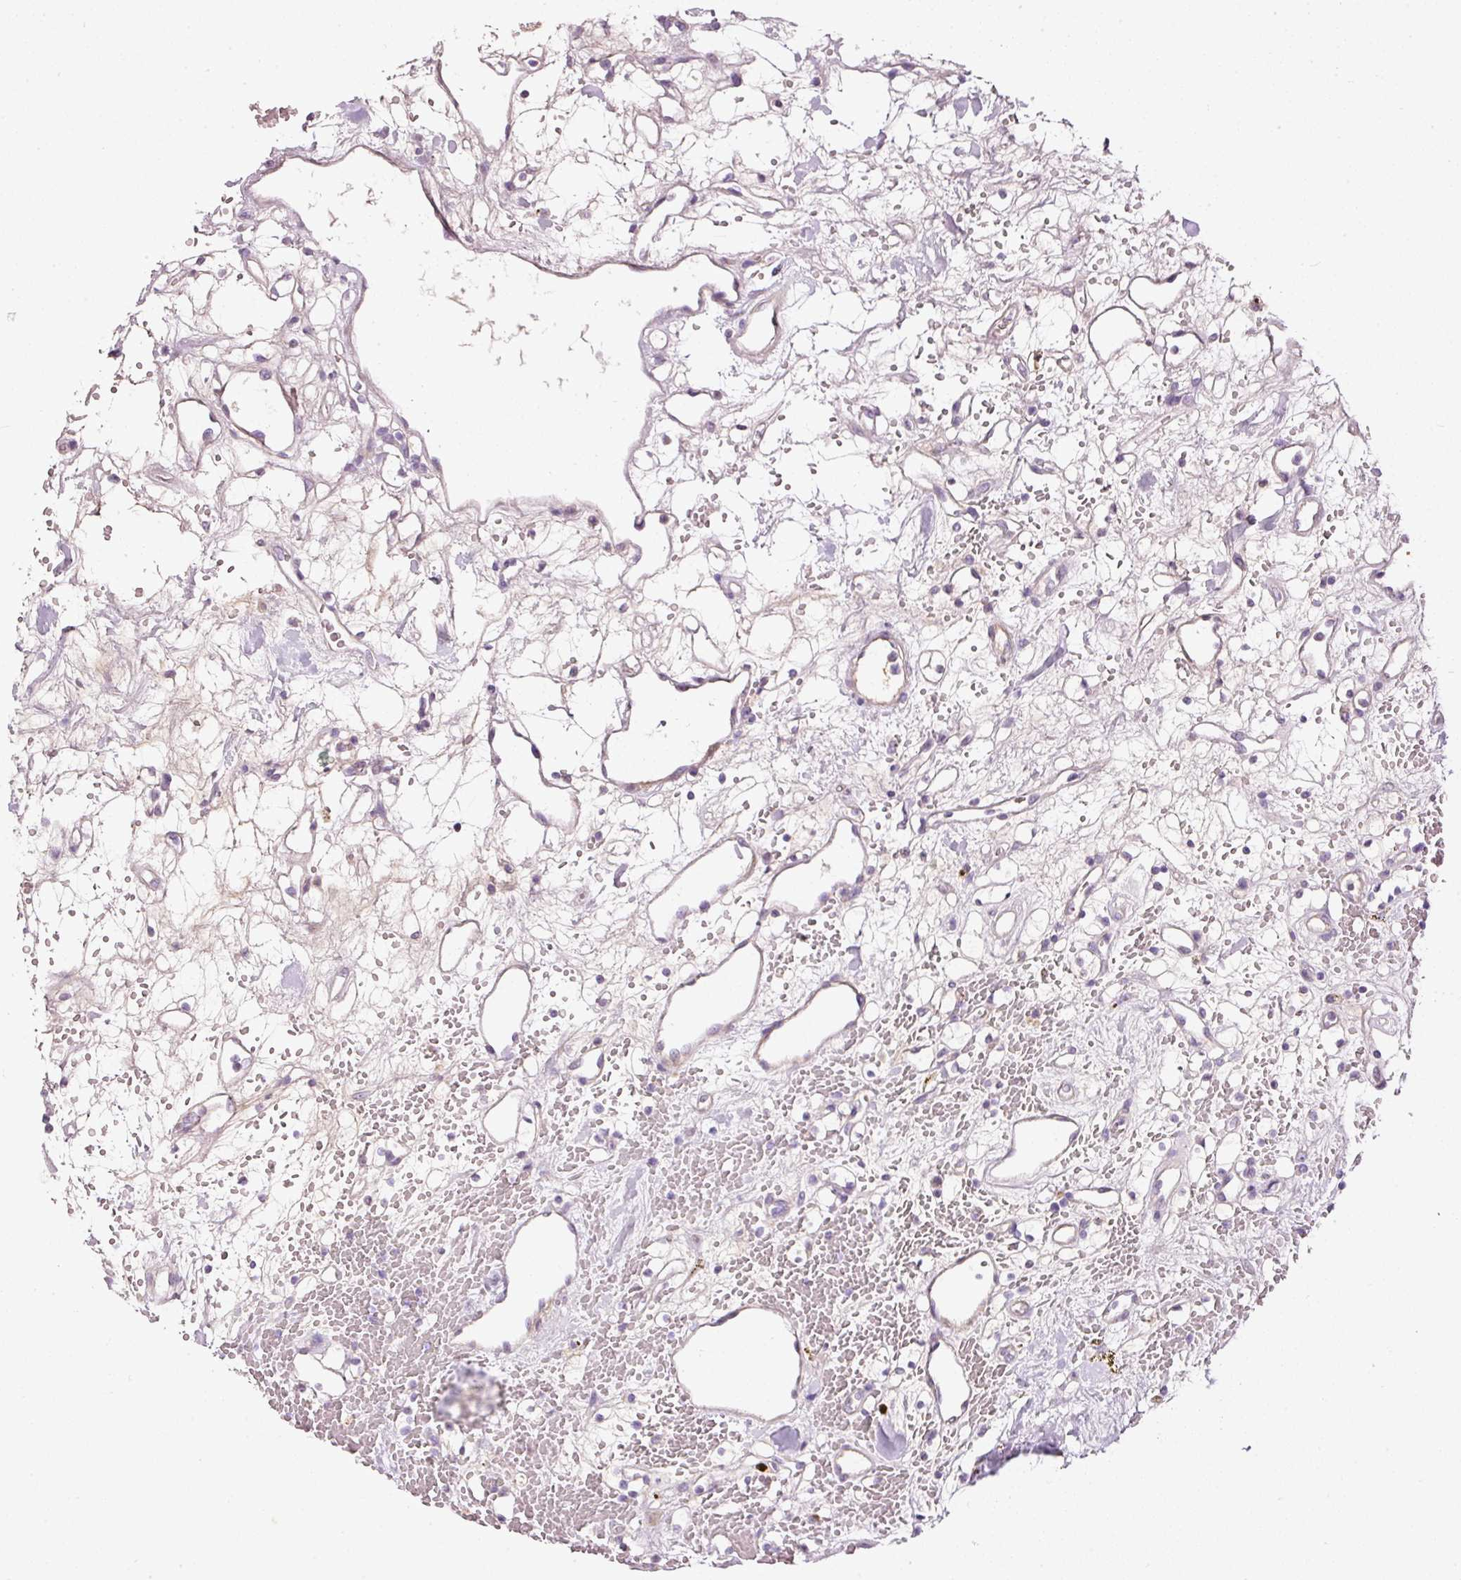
{"staining": {"intensity": "negative", "quantity": "none", "location": "none"}, "tissue": "renal cancer", "cell_type": "Tumor cells", "image_type": "cancer", "snomed": [{"axis": "morphology", "description": "Adenocarcinoma, NOS"}, {"axis": "topography", "description": "Kidney"}], "caption": "High power microscopy micrograph of an immunohistochemistry histopathology image of renal cancer, revealing no significant staining in tumor cells.", "gene": "KPNA5", "patient": {"sex": "female", "age": 60}}